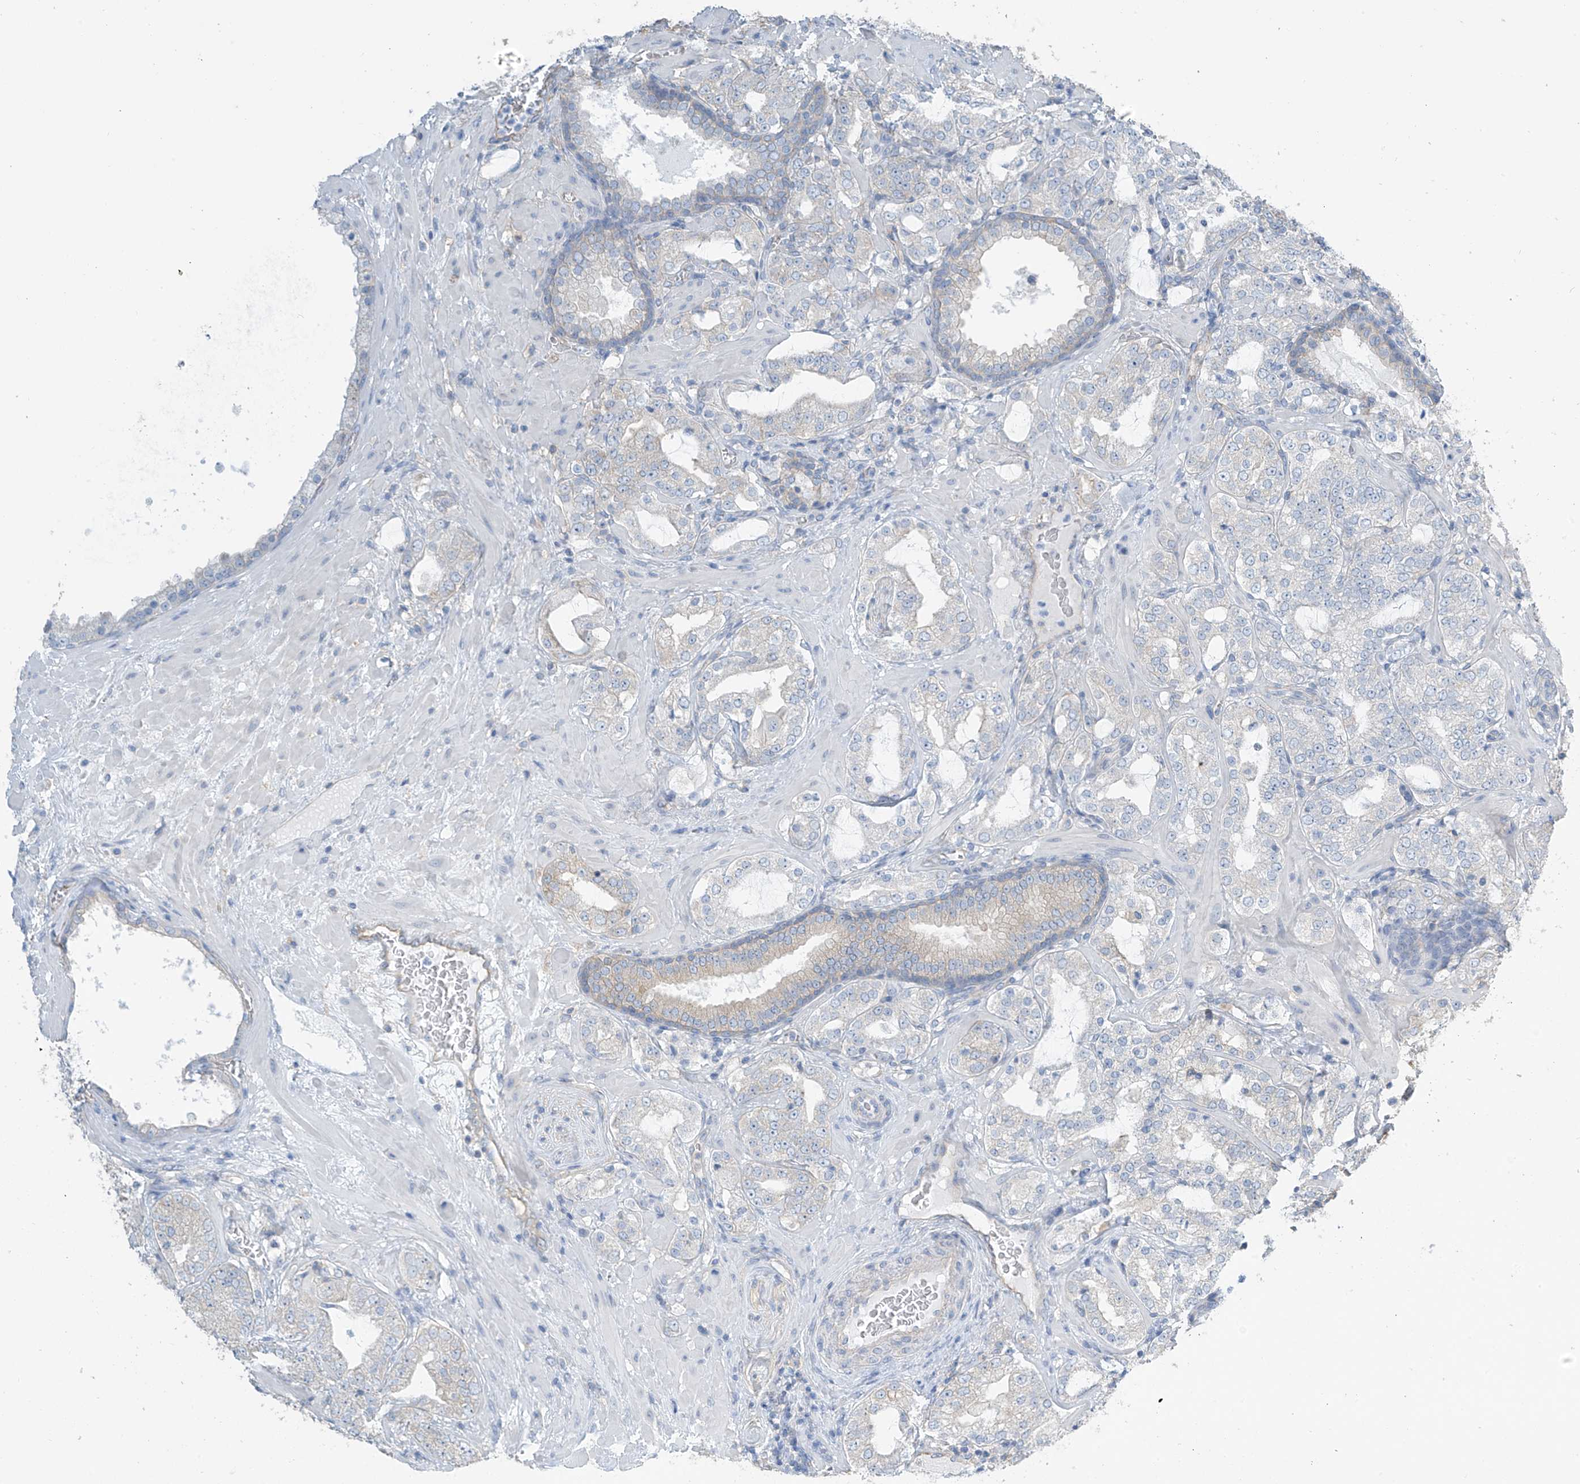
{"staining": {"intensity": "negative", "quantity": "none", "location": "none"}, "tissue": "prostate cancer", "cell_type": "Tumor cells", "image_type": "cancer", "snomed": [{"axis": "morphology", "description": "Adenocarcinoma, High grade"}, {"axis": "topography", "description": "Prostate"}], "caption": "This is a histopathology image of immunohistochemistry (IHC) staining of high-grade adenocarcinoma (prostate), which shows no positivity in tumor cells.", "gene": "ZNF846", "patient": {"sex": "male", "age": 64}}